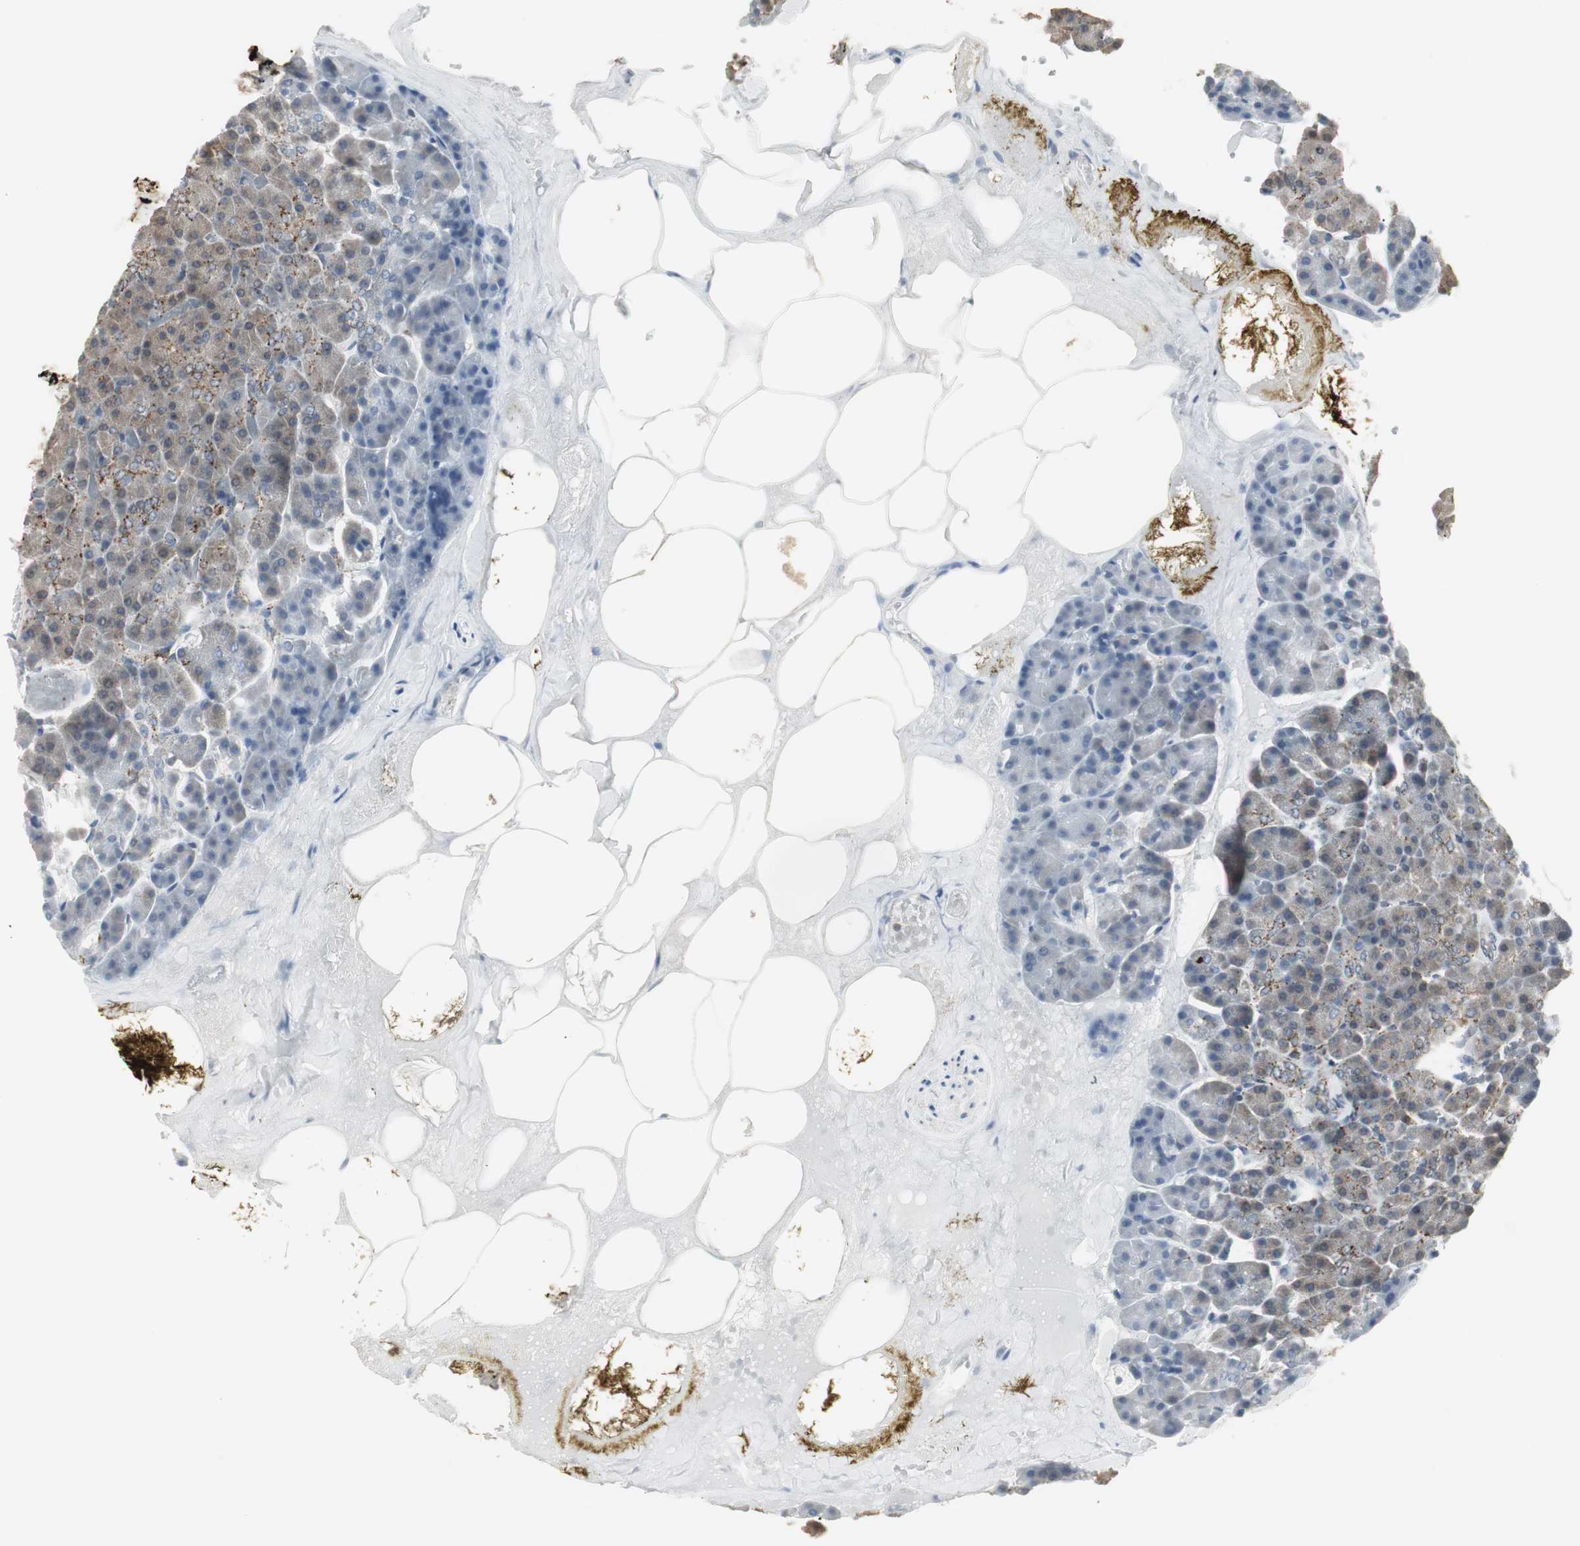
{"staining": {"intensity": "moderate", "quantity": "25%-75%", "location": "cytoplasmic/membranous"}, "tissue": "pancreas", "cell_type": "Exocrine glandular cells", "image_type": "normal", "snomed": [{"axis": "morphology", "description": "Normal tissue, NOS"}, {"axis": "topography", "description": "Pancreas"}], "caption": "Immunohistochemical staining of benign pancreas reveals moderate cytoplasmic/membranous protein staining in approximately 25%-75% of exocrine glandular cells.", "gene": "PLIN3", "patient": {"sex": "female", "age": 35}}